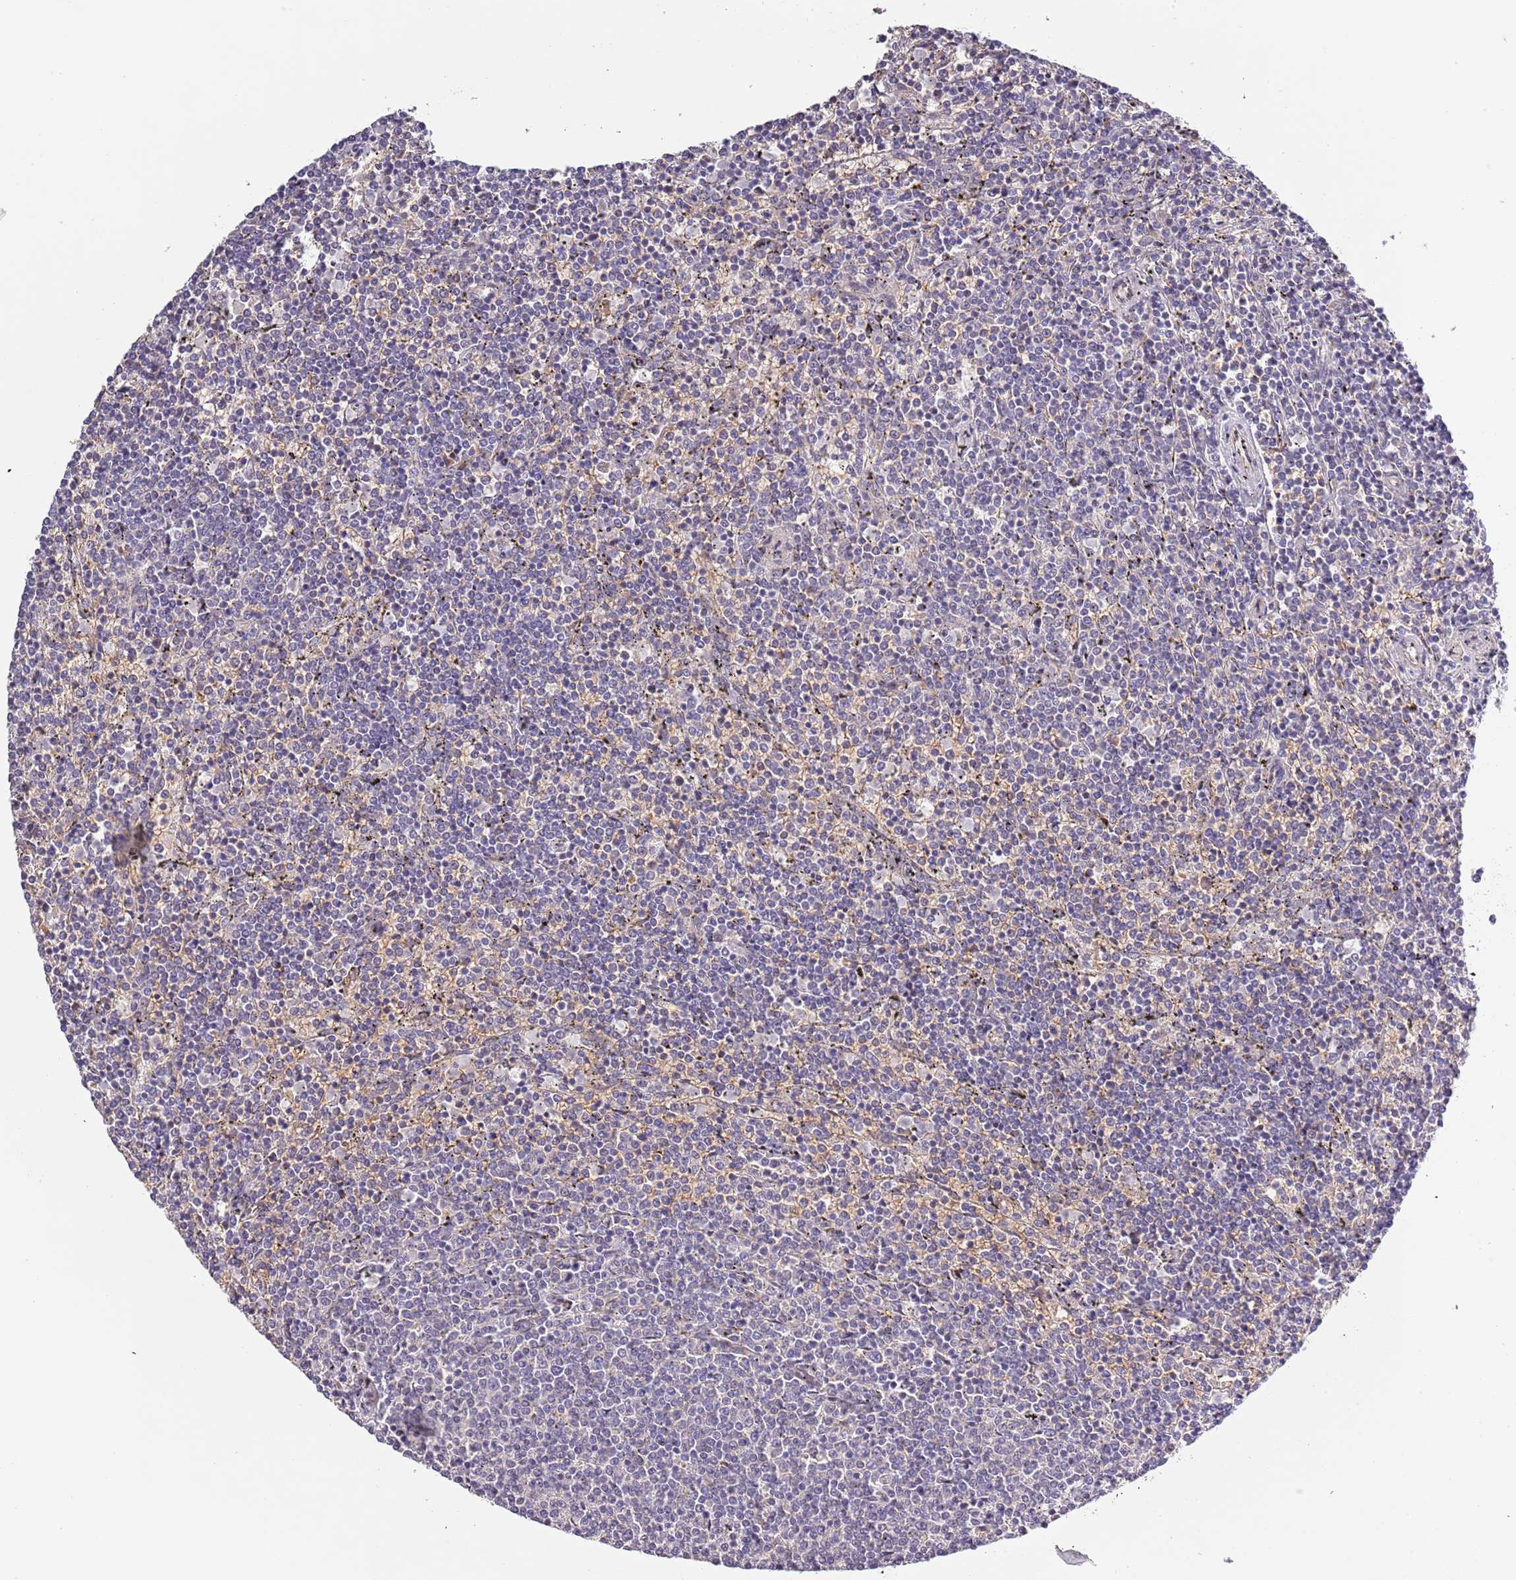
{"staining": {"intensity": "negative", "quantity": "none", "location": "none"}, "tissue": "lymphoma", "cell_type": "Tumor cells", "image_type": "cancer", "snomed": [{"axis": "morphology", "description": "Malignant lymphoma, non-Hodgkin's type, Low grade"}, {"axis": "topography", "description": "Spleen"}], "caption": "Tumor cells show no significant staining in malignant lymphoma, non-Hodgkin's type (low-grade).", "gene": "LIPJ", "patient": {"sex": "female", "age": 50}}